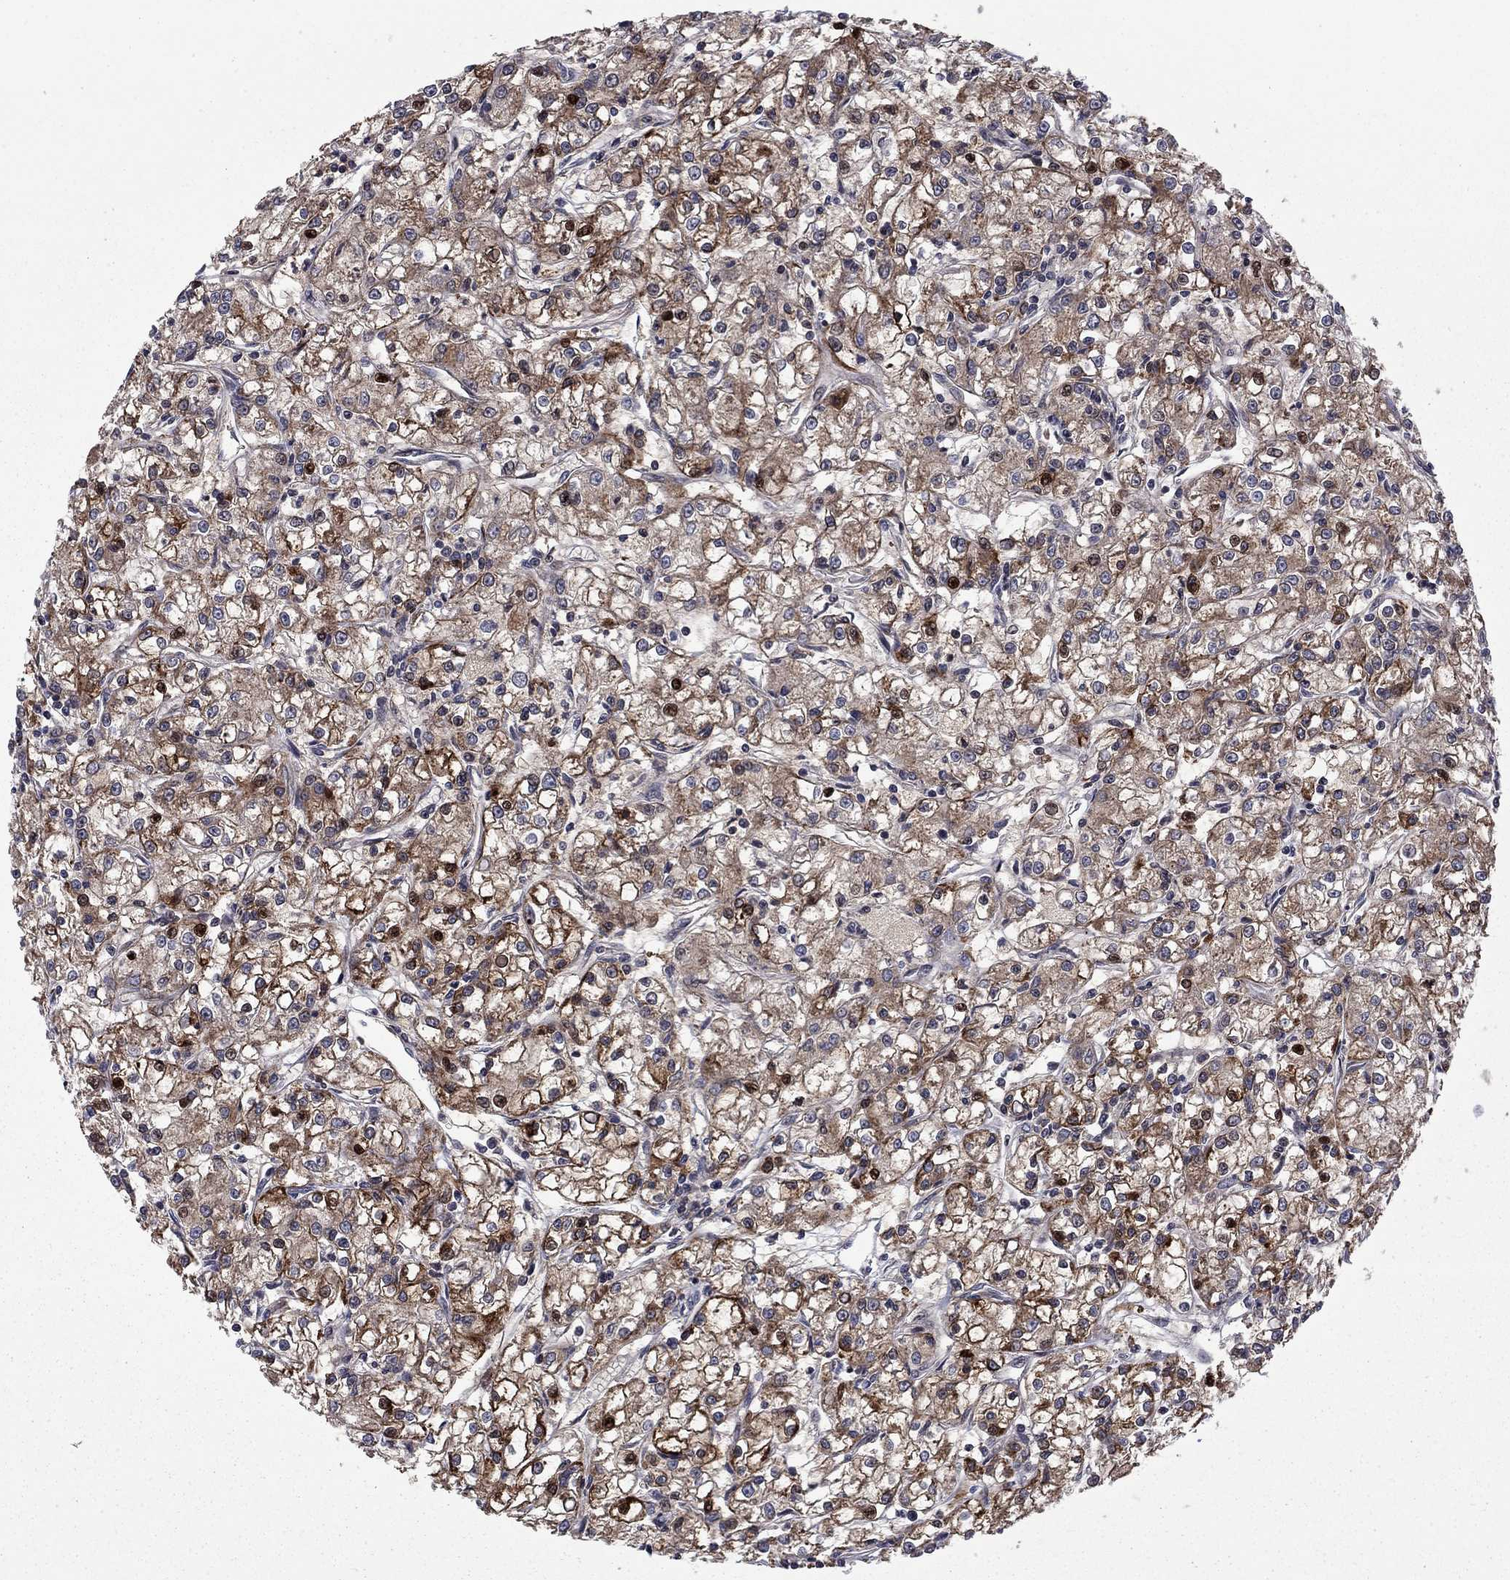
{"staining": {"intensity": "moderate", "quantity": ">75%", "location": "cytoplasmic/membranous,nuclear"}, "tissue": "renal cancer", "cell_type": "Tumor cells", "image_type": "cancer", "snomed": [{"axis": "morphology", "description": "Adenocarcinoma, NOS"}, {"axis": "topography", "description": "Kidney"}], "caption": "Protein staining of renal adenocarcinoma tissue exhibits moderate cytoplasmic/membranous and nuclear expression in approximately >75% of tumor cells.", "gene": "HDAC4", "patient": {"sex": "female", "age": 59}}